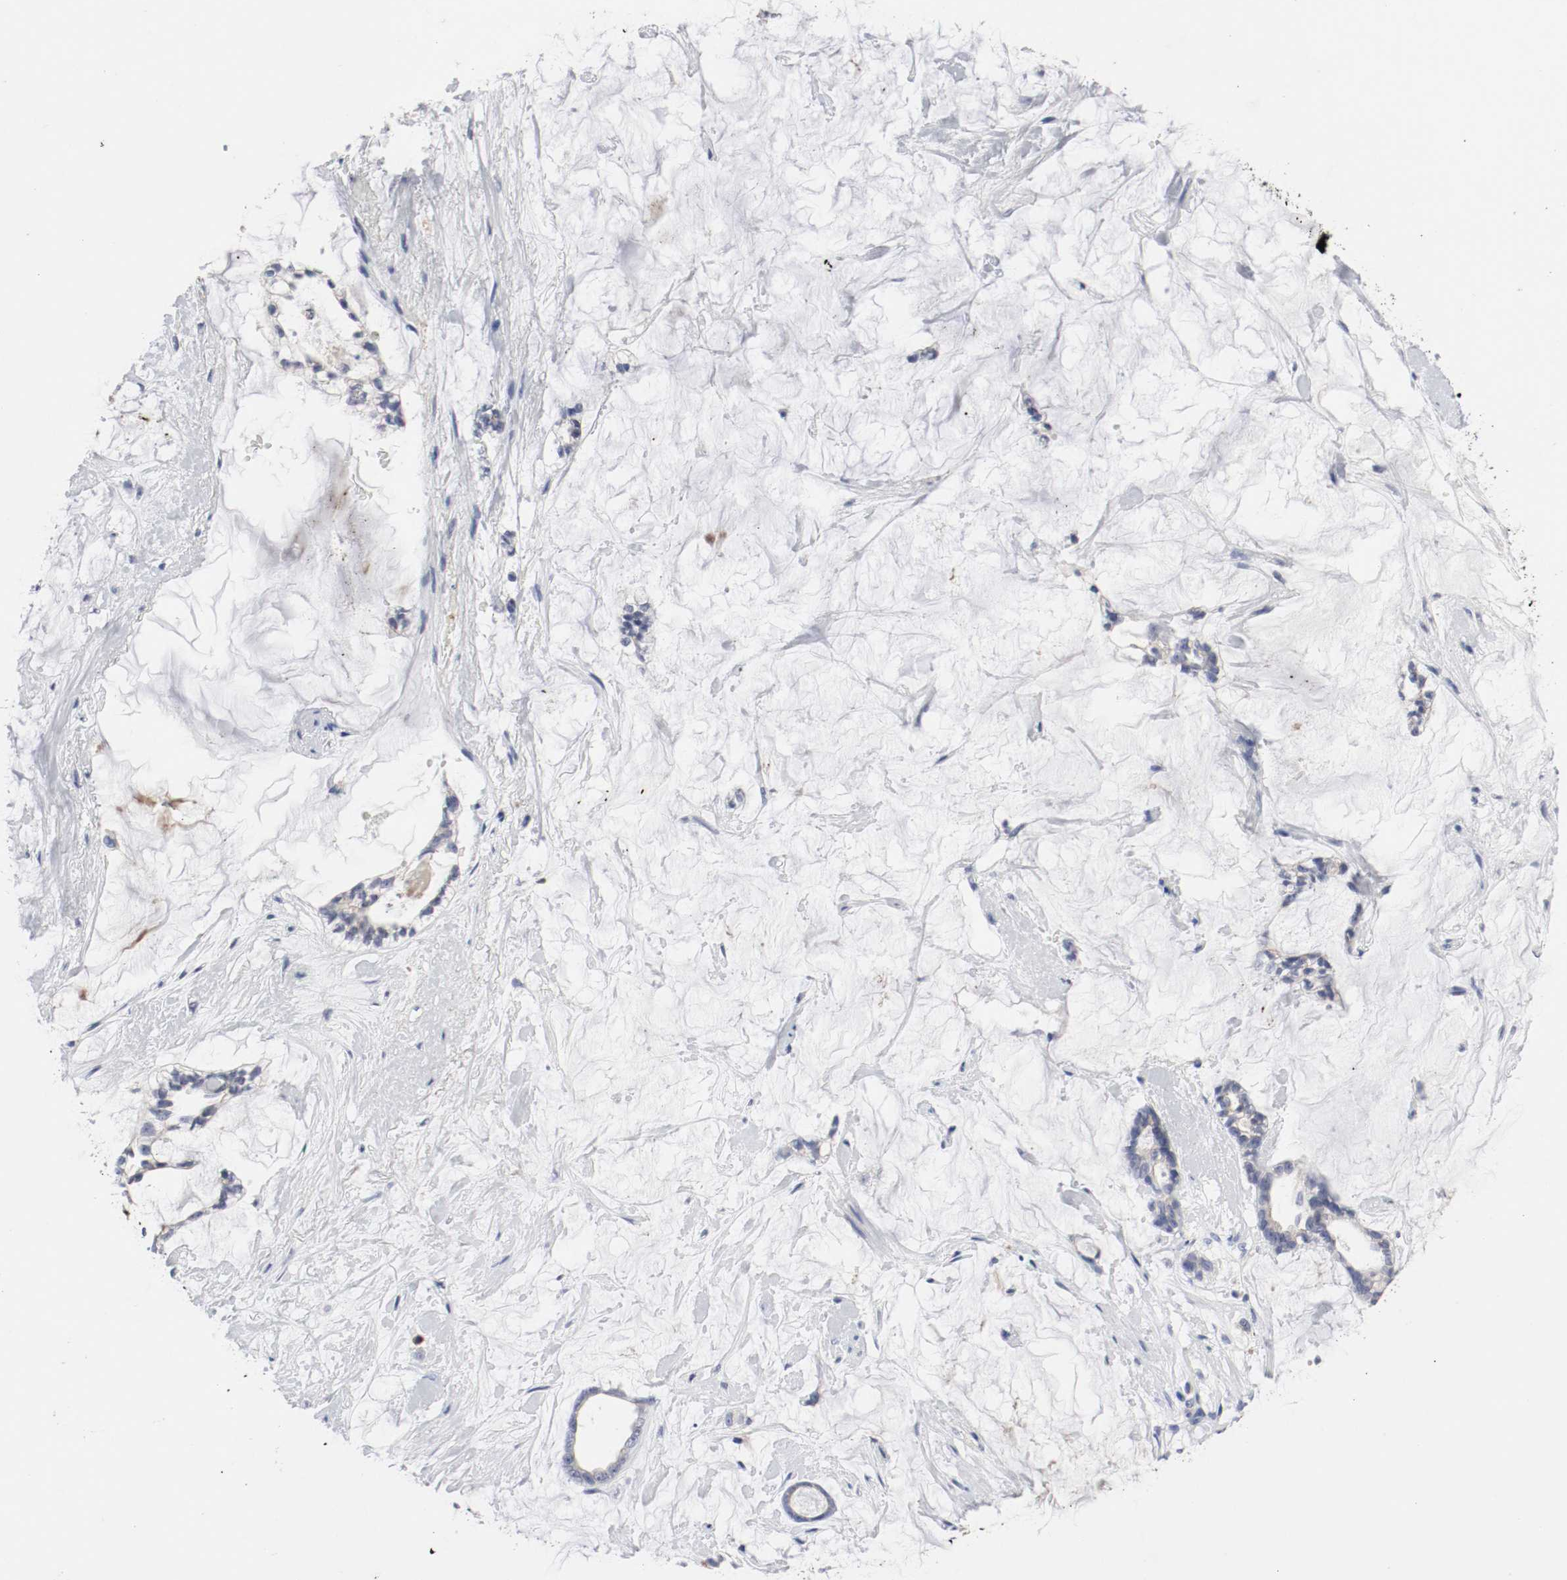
{"staining": {"intensity": "negative", "quantity": "none", "location": "none"}, "tissue": "pancreatic cancer", "cell_type": "Tumor cells", "image_type": "cancer", "snomed": [{"axis": "morphology", "description": "Adenocarcinoma, NOS"}, {"axis": "topography", "description": "Pancreas"}], "caption": "Photomicrograph shows no significant protein staining in tumor cells of pancreatic adenocarcinoma. Nuclei are stained in blue.", "gene": "KIT", "patient": {"sex": "female", "age": 73}}